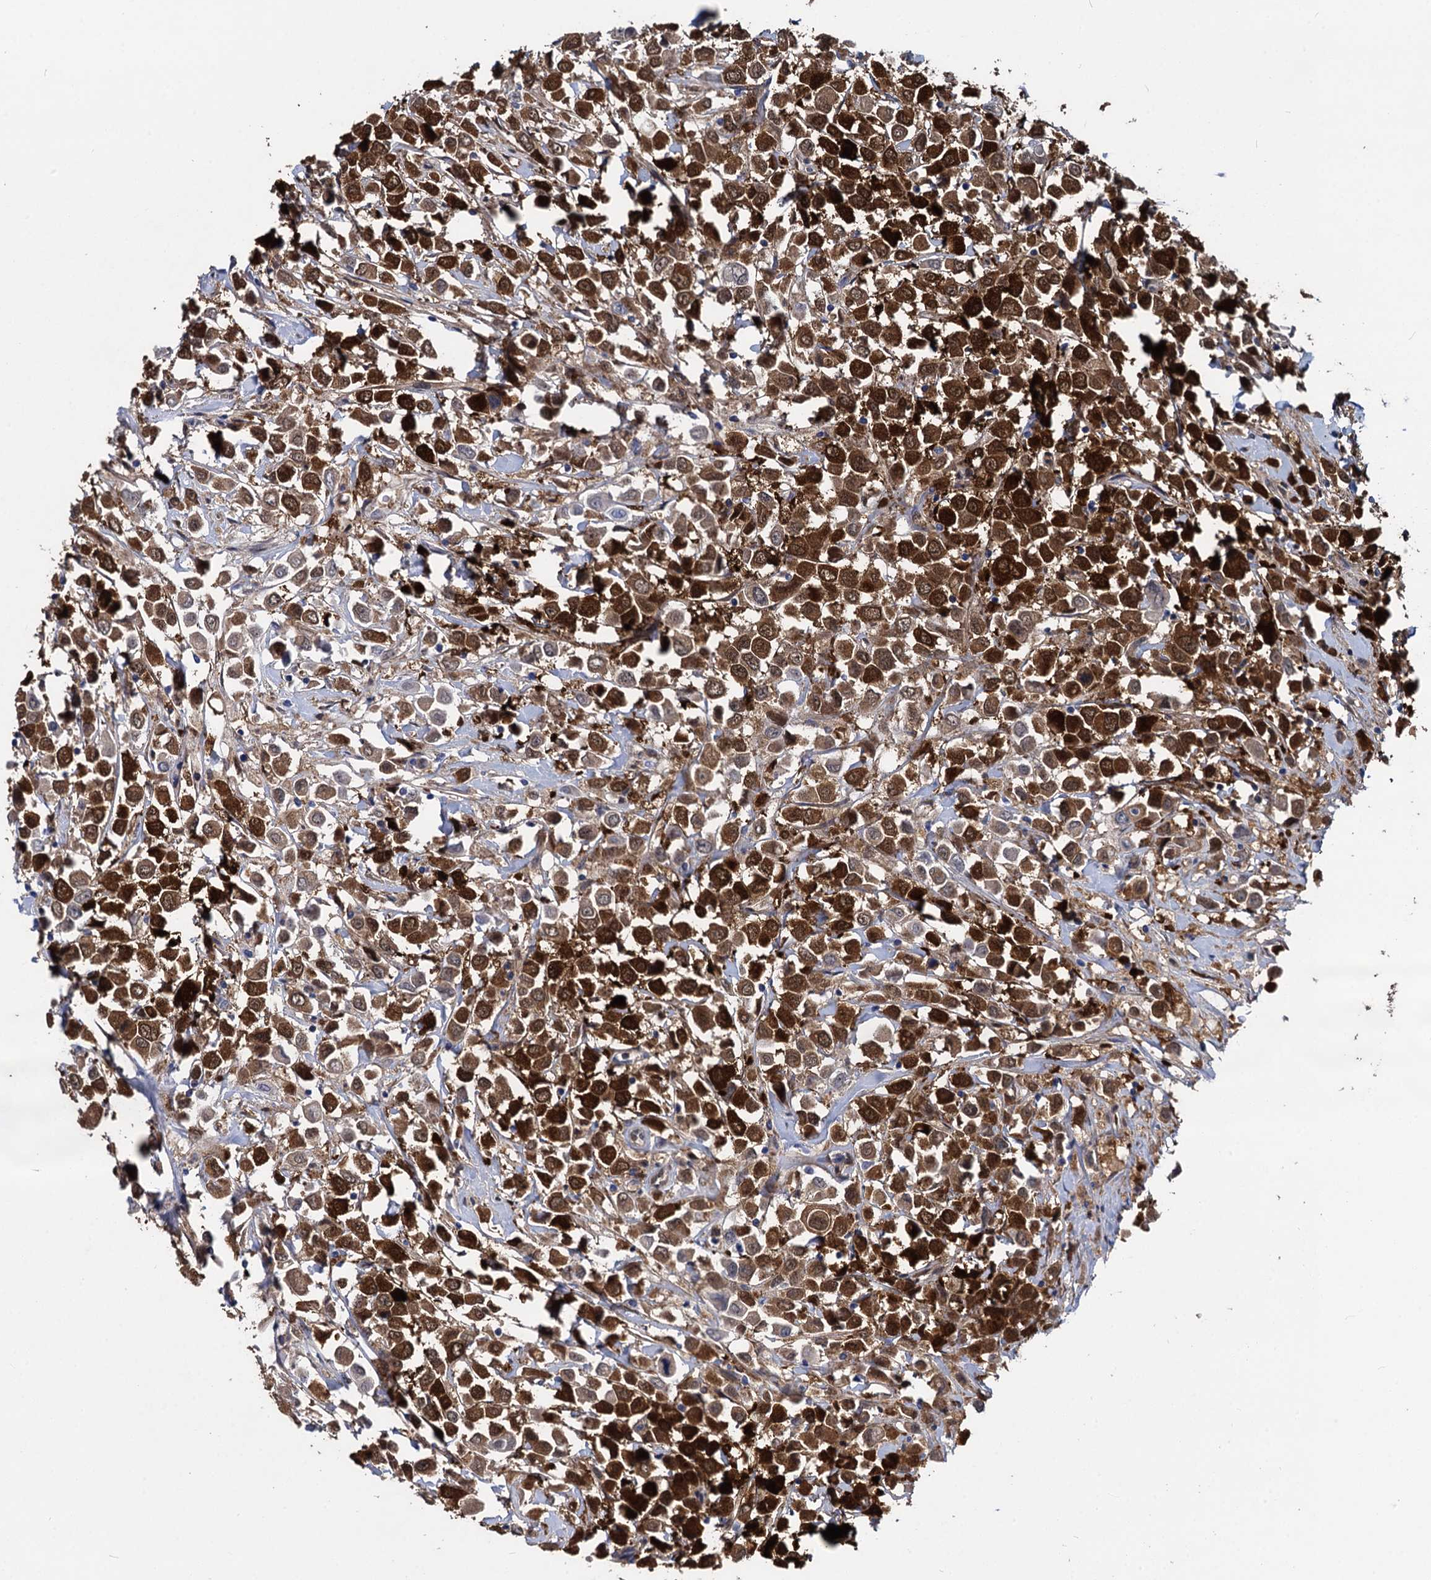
{"staining": {"intensity": "strong", "quantity": ">75%", "location": "cytoplasmic/membranous"}, "tissue": "breast cancer", "cell_type": "Tumor cells", "image_type": "cancer", "snomed": [{"axis": "morphology", "description": "Duct carcinoma"}, {"axis": "topography", "description": "Breast"}], "caption": "A high-resolution photomicrograph shows IHC staining of breast cancer (invasive ductal carcinoma), which exhibits strong cytoplasmic/membranous expression in about >75% of tumor cells.", "gene": "GSTM3", "patient": {"sex": "female", "age": 61}}